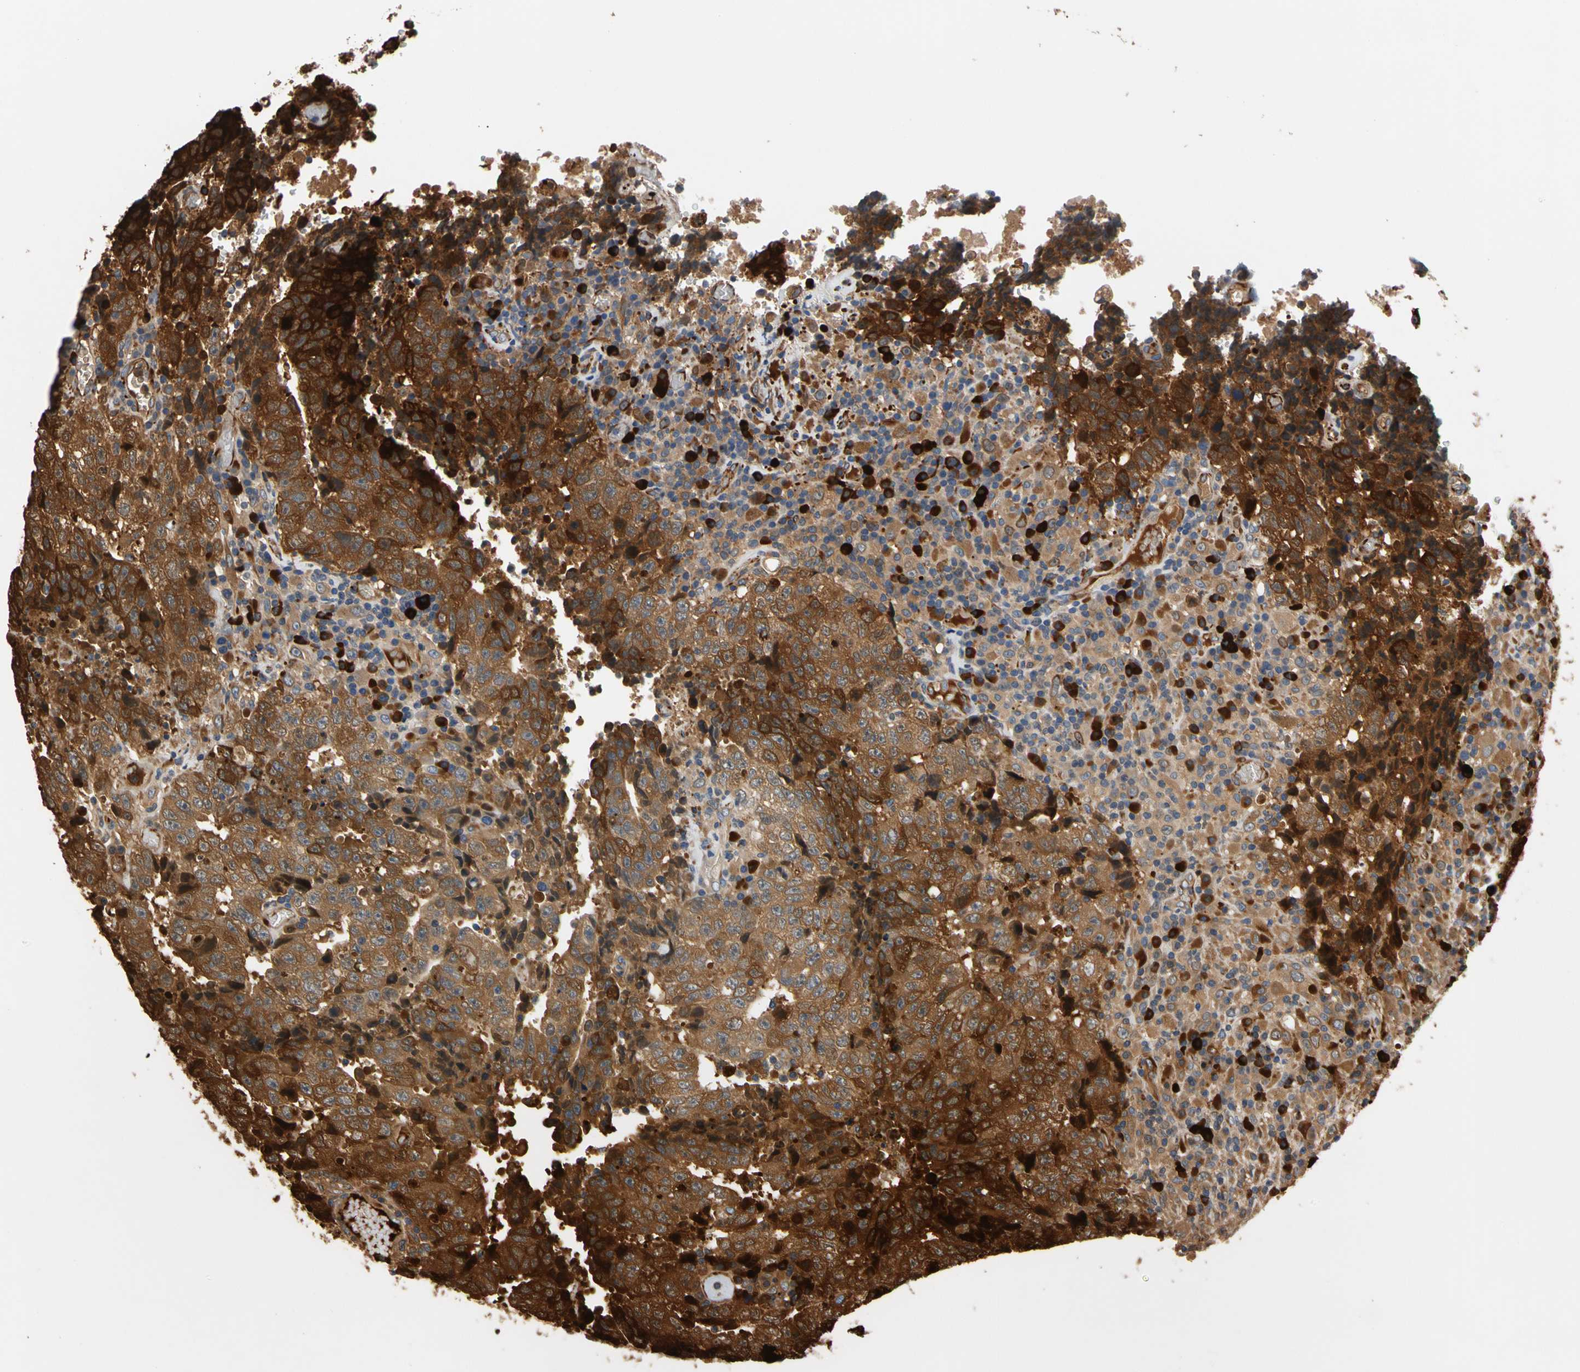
{"staining": {"intensity": "strong", "quantity": ">75%", "location": "cytoplasmic/membranous"}, "tissue": "testis cancer", "cell_type": "Tumor cells", "image_type": "cancer", "snomed": [{"axis": "morphology", "description": "Necrosis, NOS"}, {"axis": "morphology", "description": "Carcinoma, Embryonal, NOS"}, {"axis": "topography", "description": "Testis"}], "caption": "Testis cancer stained with a brown dye demonstrates strong cytoplasmic/membranous positive expression in approximately >75% of tumor cells.", "gene": "FGD6", "patient": {"sex": "male", "age": 19}}